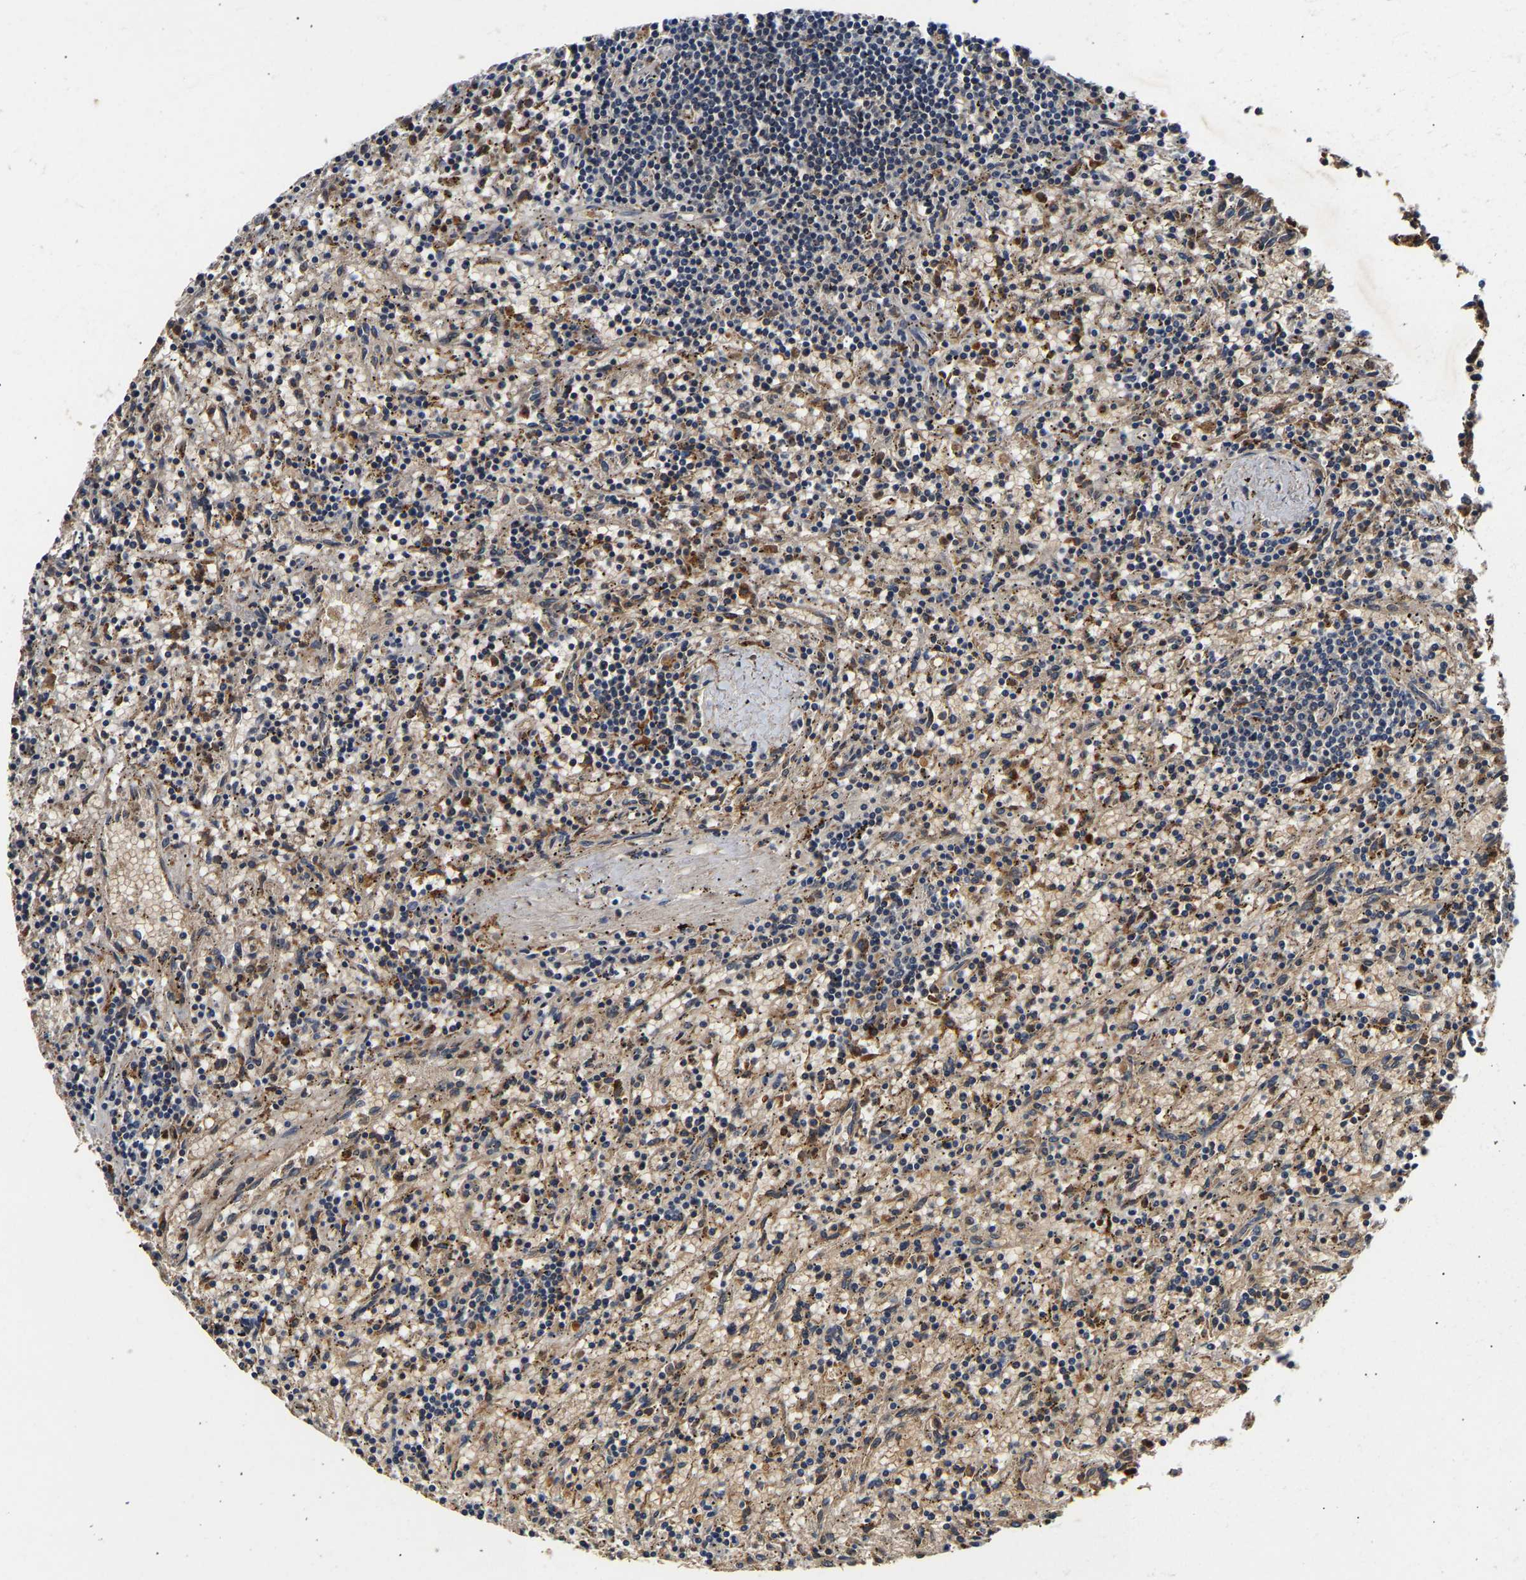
{"staining": {"intensity": "weak", "quantity": "<25%", "location": "cytoplasmic/membranous"}, "tissue": "lymphoma", "cell_type": "Tumor cells", "image_type": "cancer", "snomed": [{"axis": "morphology", "description": "Malignant lymphoma, non-Hodgkin's type, Low grade"}, {"axis": "topography", "description": "Spleen"}], "caption": "Tumor cells are negative for brown protein staining in low-grade malignant lymphoma, non-Hodgkin's type.", "gene": "SMU1", "patient": {"sex": "male", "age": 76}}